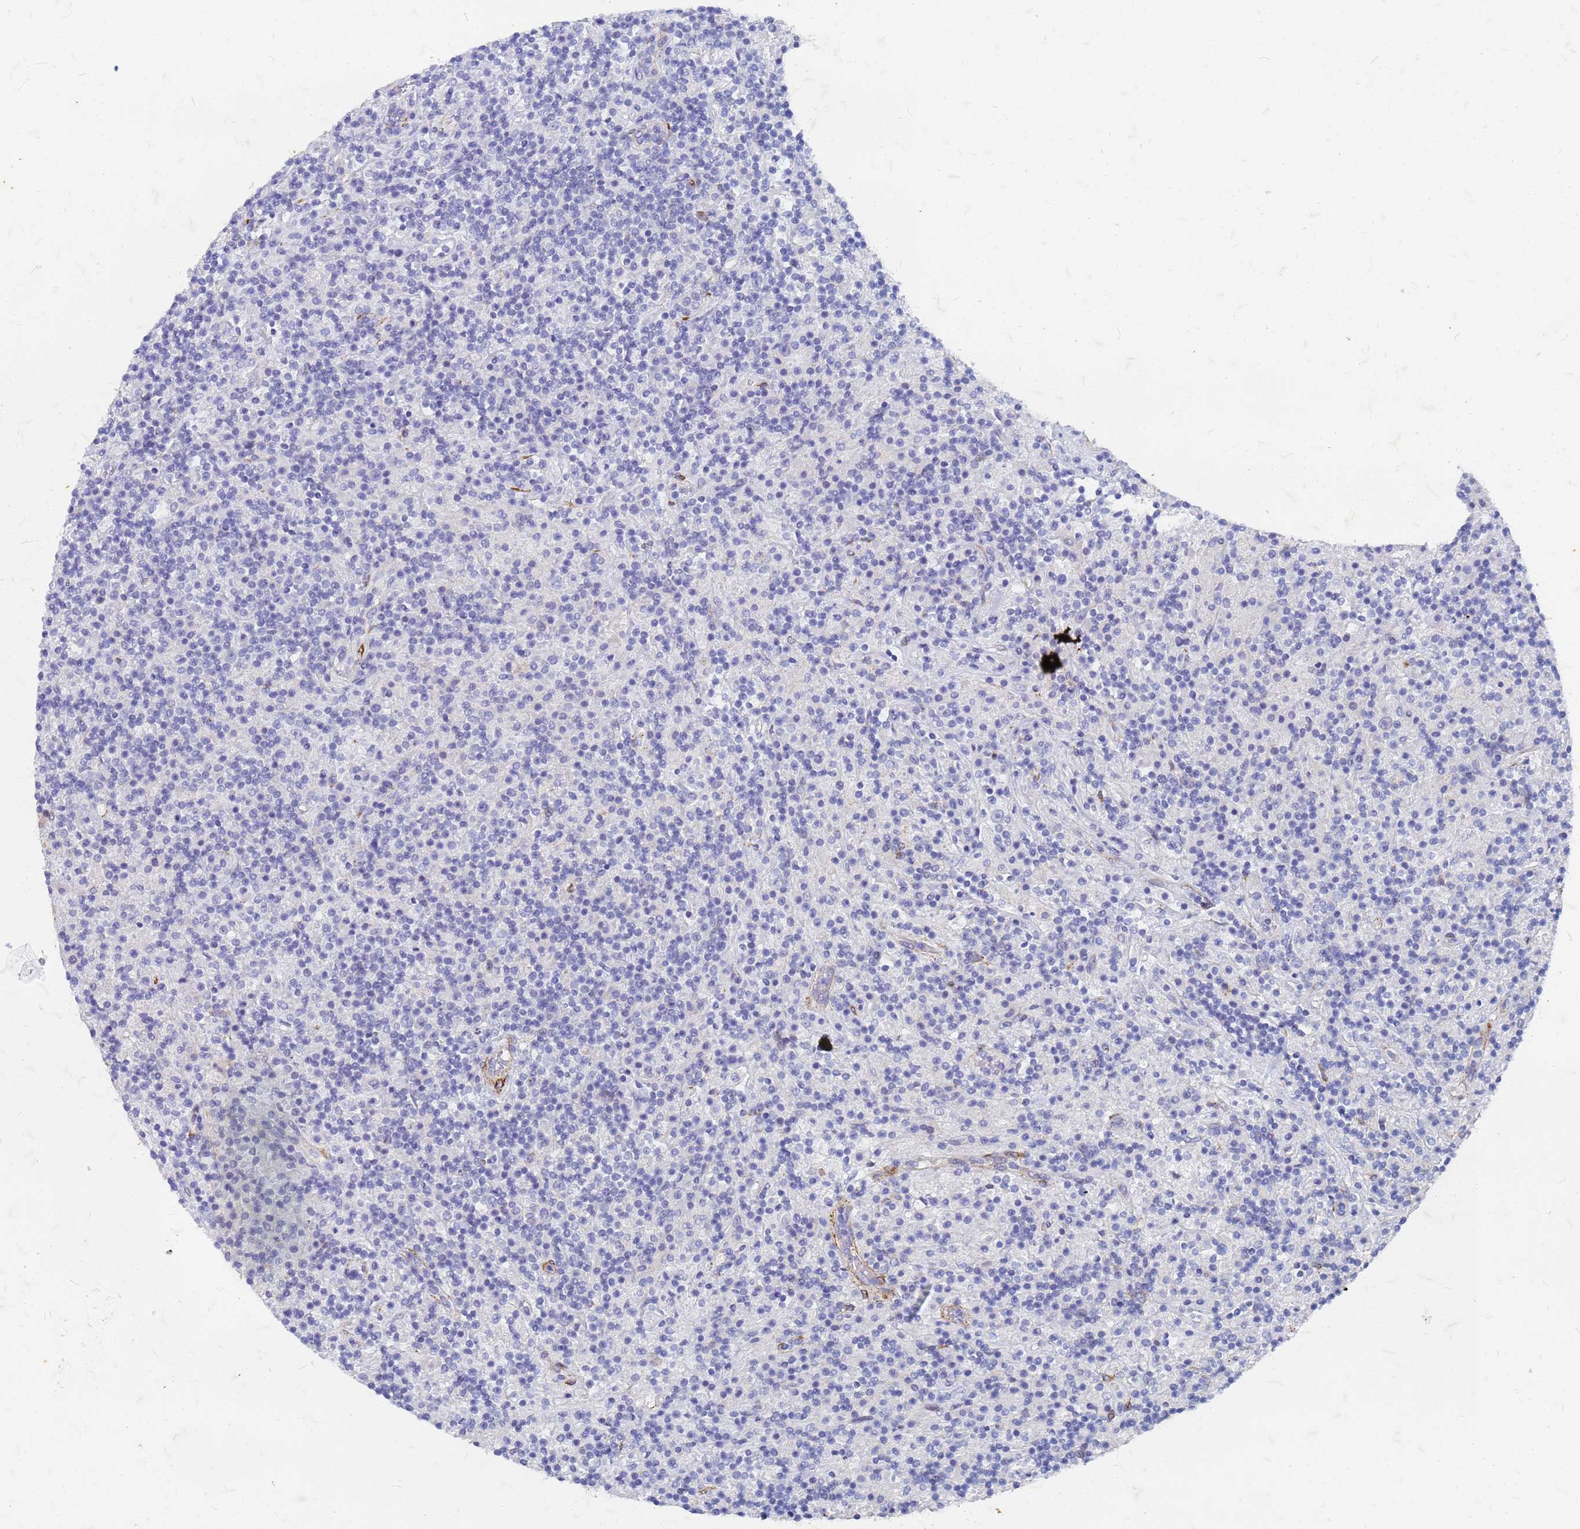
{"staining": {"intensity": "negative", "quantity": "none", "location": "none"}, "tissue": "lymphoma", "cell_type": "Tumor cells", "image_type": "cancer", "snomed": [{"axis": "morphology", "description": "Hodgkin's disease, NOS"}, {"axis": "topography", "description": "Lymph node"}], "caption": "Micrograph shows no significant protein positivity in tumor cells of lymphoma.", "gene": "TRIM64B", "patient": {"sex": "male", "age": 70}}